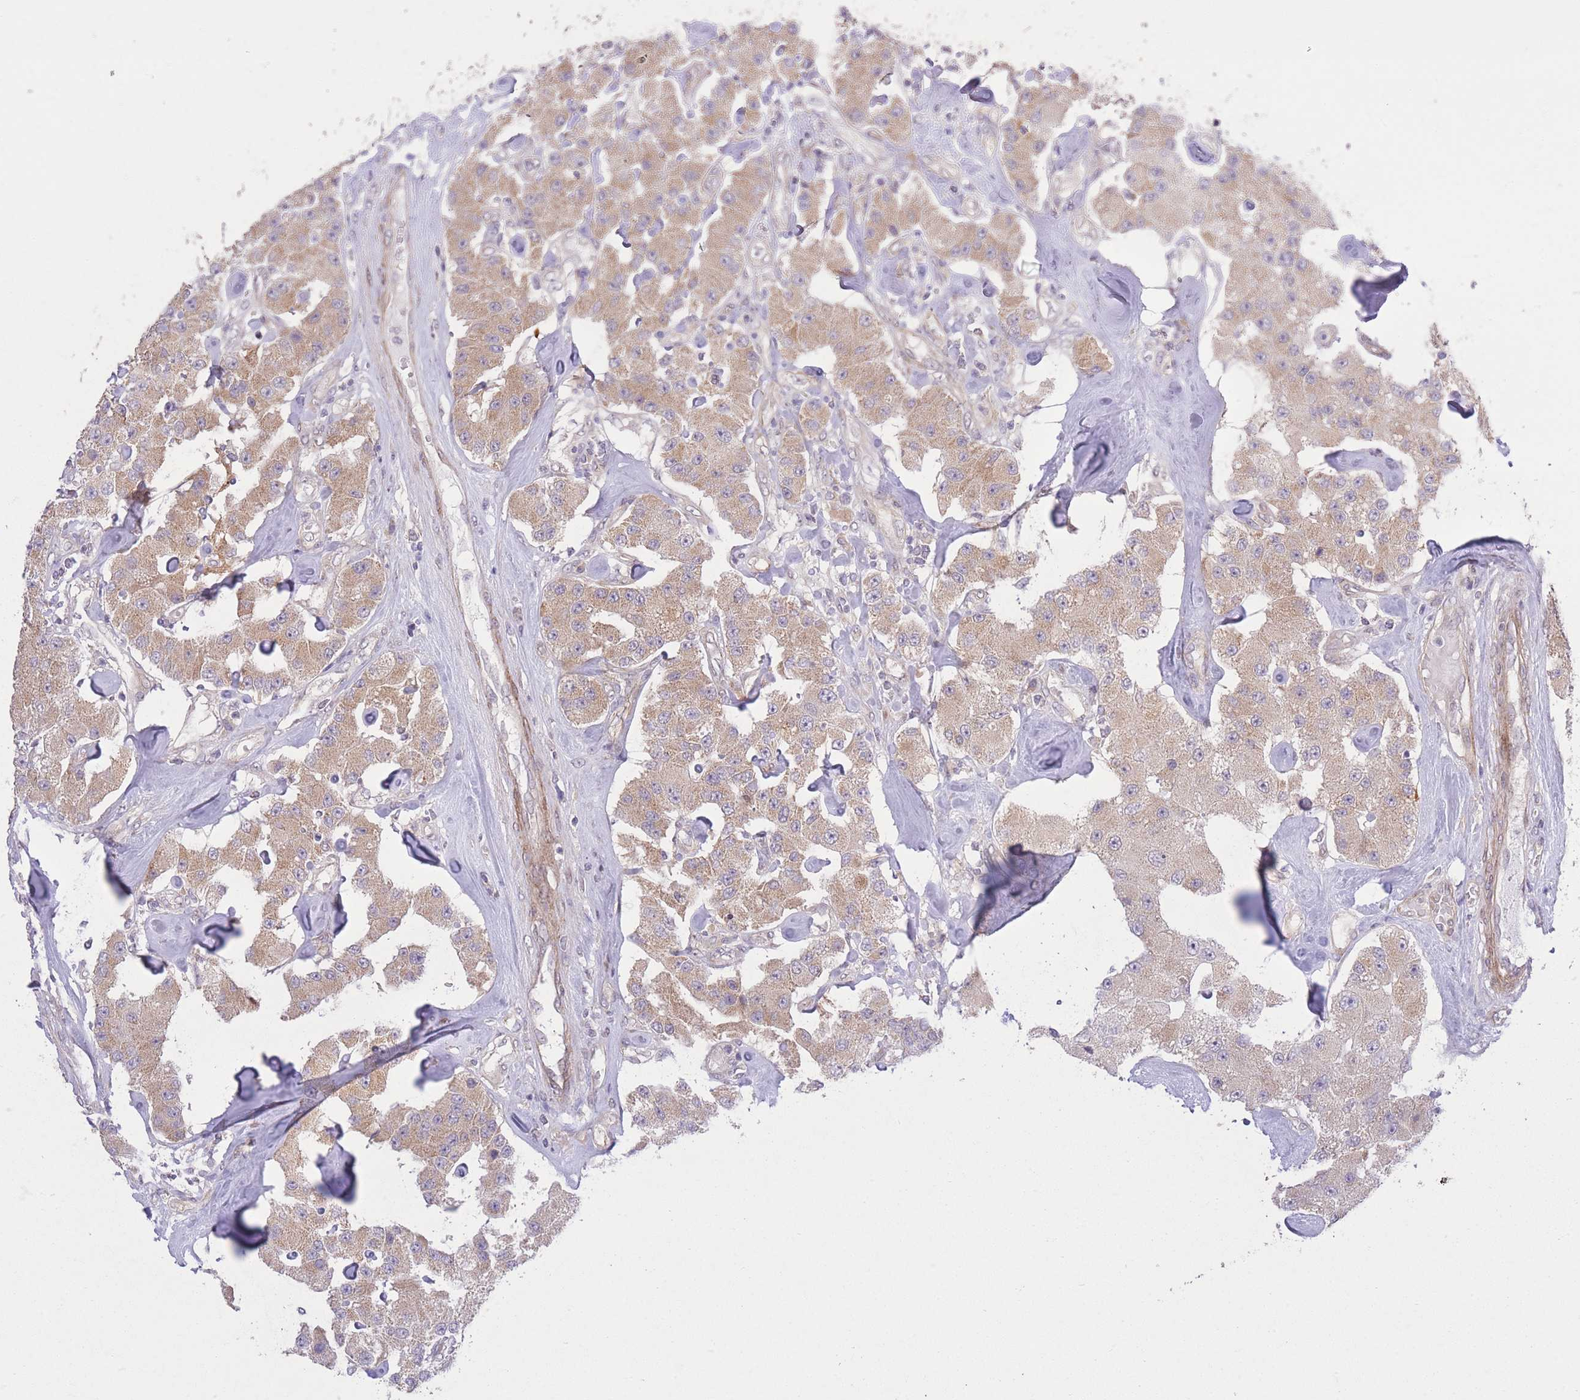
{"staining": {"intensity": "weak", "quantity": ">75%", "location": "cytoplasmic/membranous"}, "tissue": "carcinoid", "cell_type": "Tumor cells", "image_type": "cancer", "snomed": [{"axis": "morphology", "description": "Carcinoid, malignant, NOS"}, {"axis": "topography", "description": "Pancreas"}], "caption": "Approximately >75% of tumor cells in carcinoid show weak cytoplasmic/membranous protein staining as visualized by brown immunohistochemical staining.", "gene": "ELOA2", "patient": {"sex": "male", "age": 41}}